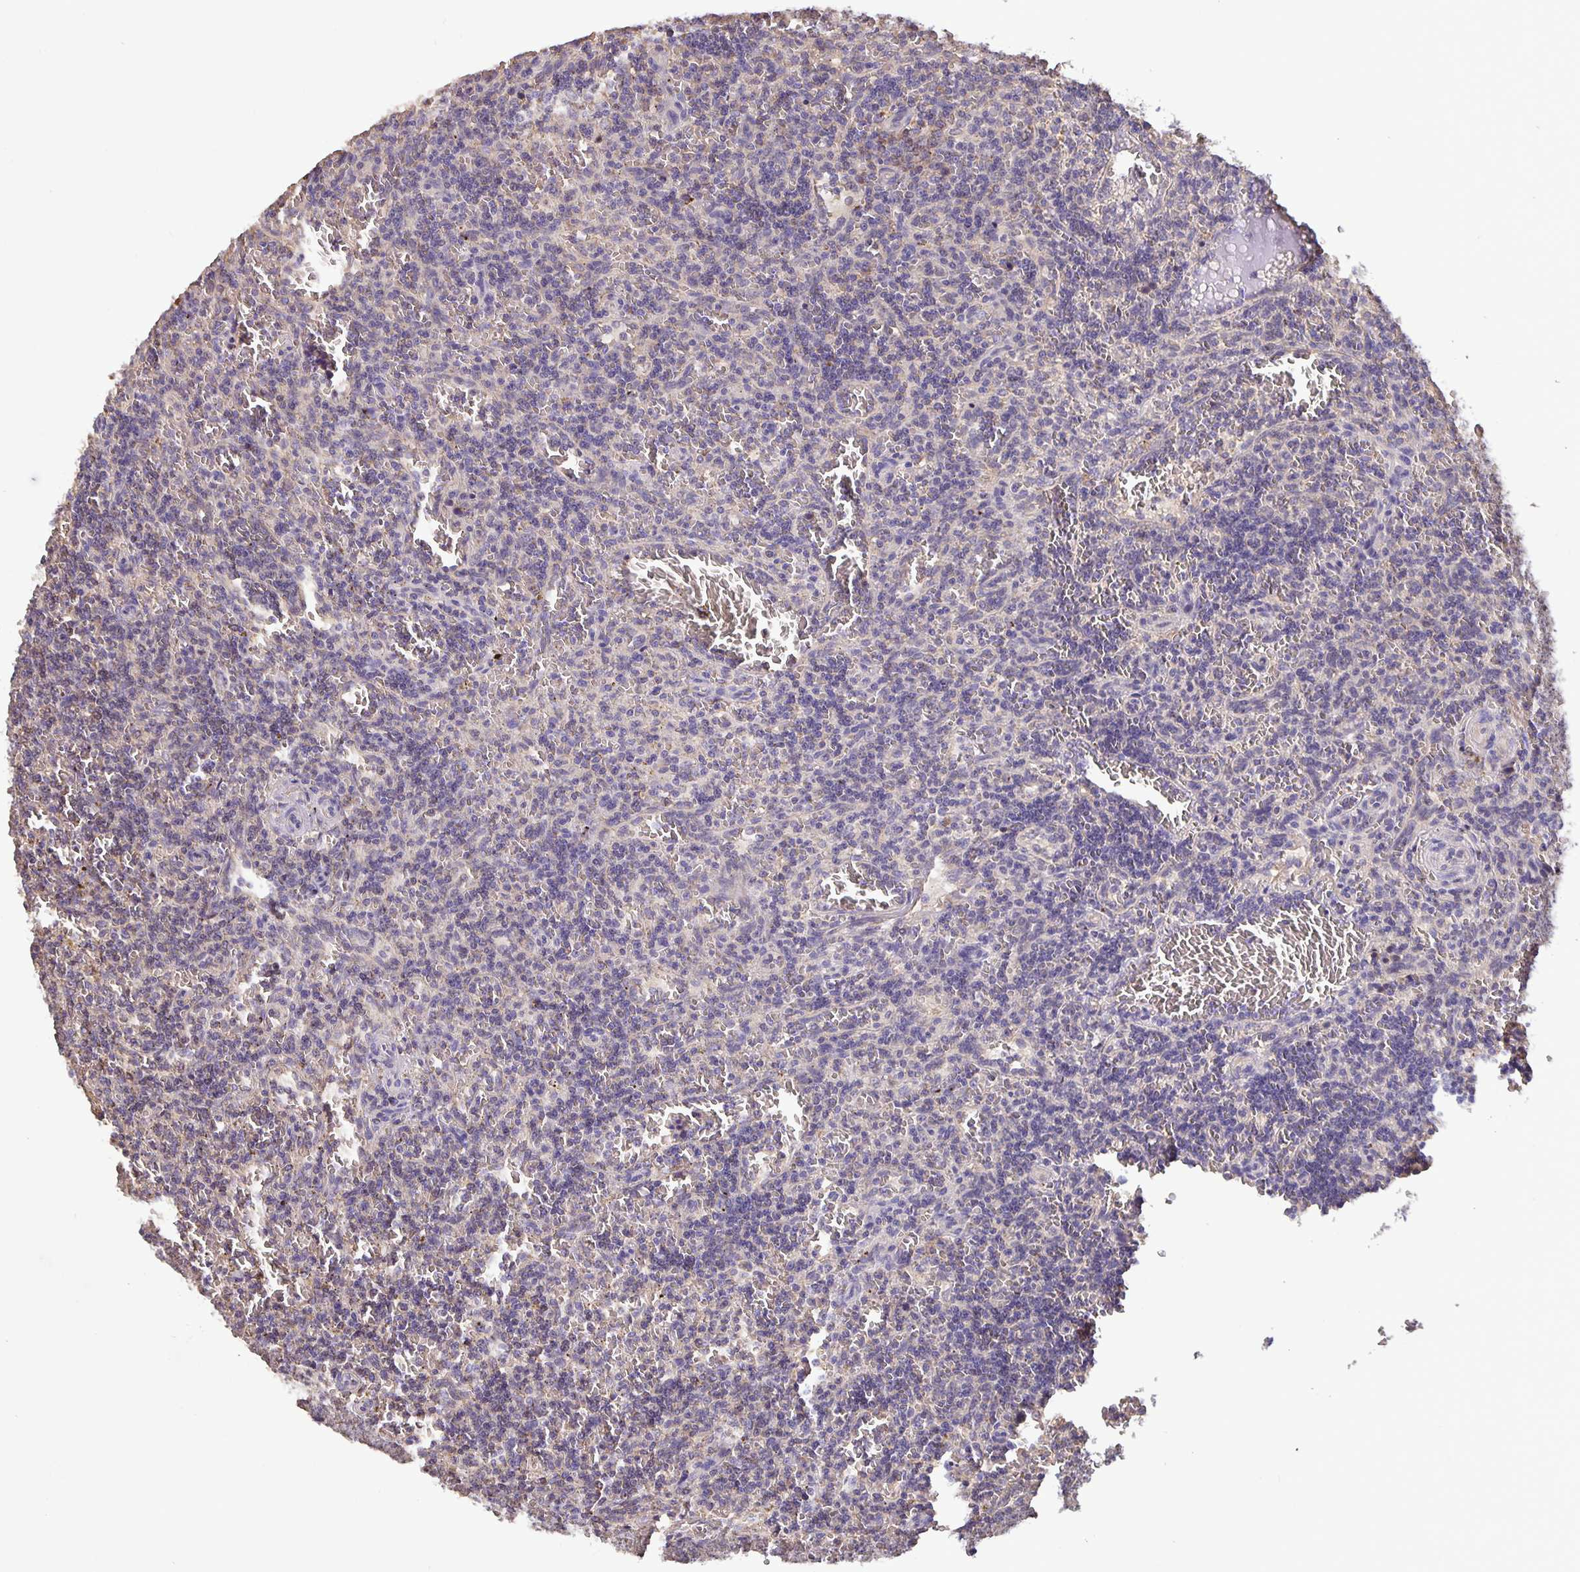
{"staining": {"intensity": "negative", "quantity": "none", "location": "none"}, "tissue": "lymphoma", "cell_type": "Tumor cells", "image_type": "cancer", "snomed": [{"axis": "morphology", "description": "Malignant lymphoma, non-Hodgkin's type, Low grade"}, {"axis": "topography", "description": "Spleen"}], "caption": "The micrograph displays no significant positivity in tumor cells of lymphoma.", "gene": "TMEM71", "patient": {"sex": "male", "age": 73}}